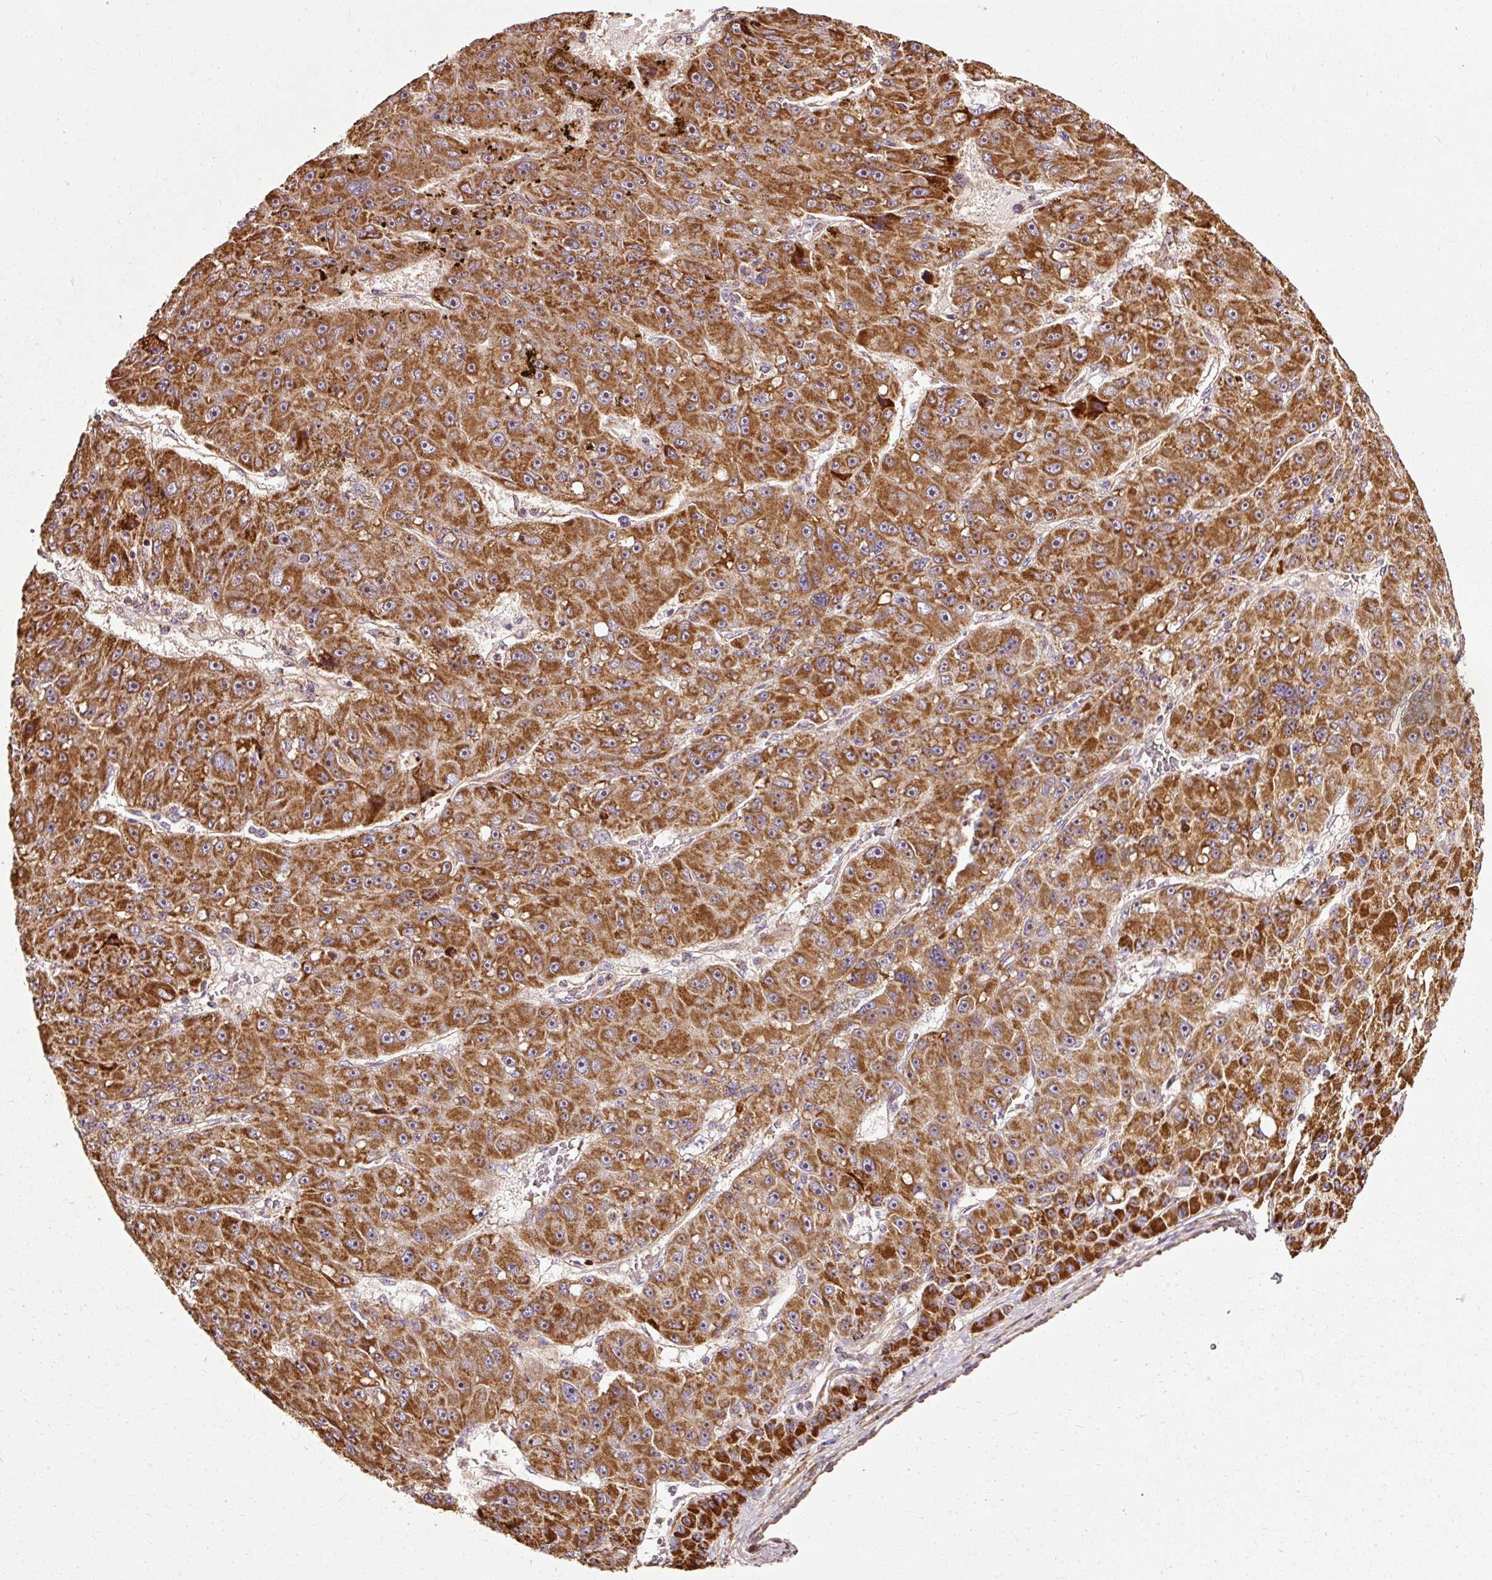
{"staining": {"intensity": "strong", "quantity": ">75%", "location": "cytoplasmic/membranous"}, "tissue": "liver cancer", "cell_type": "Tumor cells", "image_type": "cancer", "snomed": [{"axis": "morphology", "description": "Carcinoma, Hepatocellular, NOS"}, {"axis": "topography", "description": "Liver"}], "caption": "This is a histology image of immunohistochemistry (IHC) staining of liver cancer (hepatocellular carcinoma), which shows strong expression in the cytoplasmic/membranous of tumor cells.", "gene": "ISCU", "patient": {"sex": "male", "age": 67}}